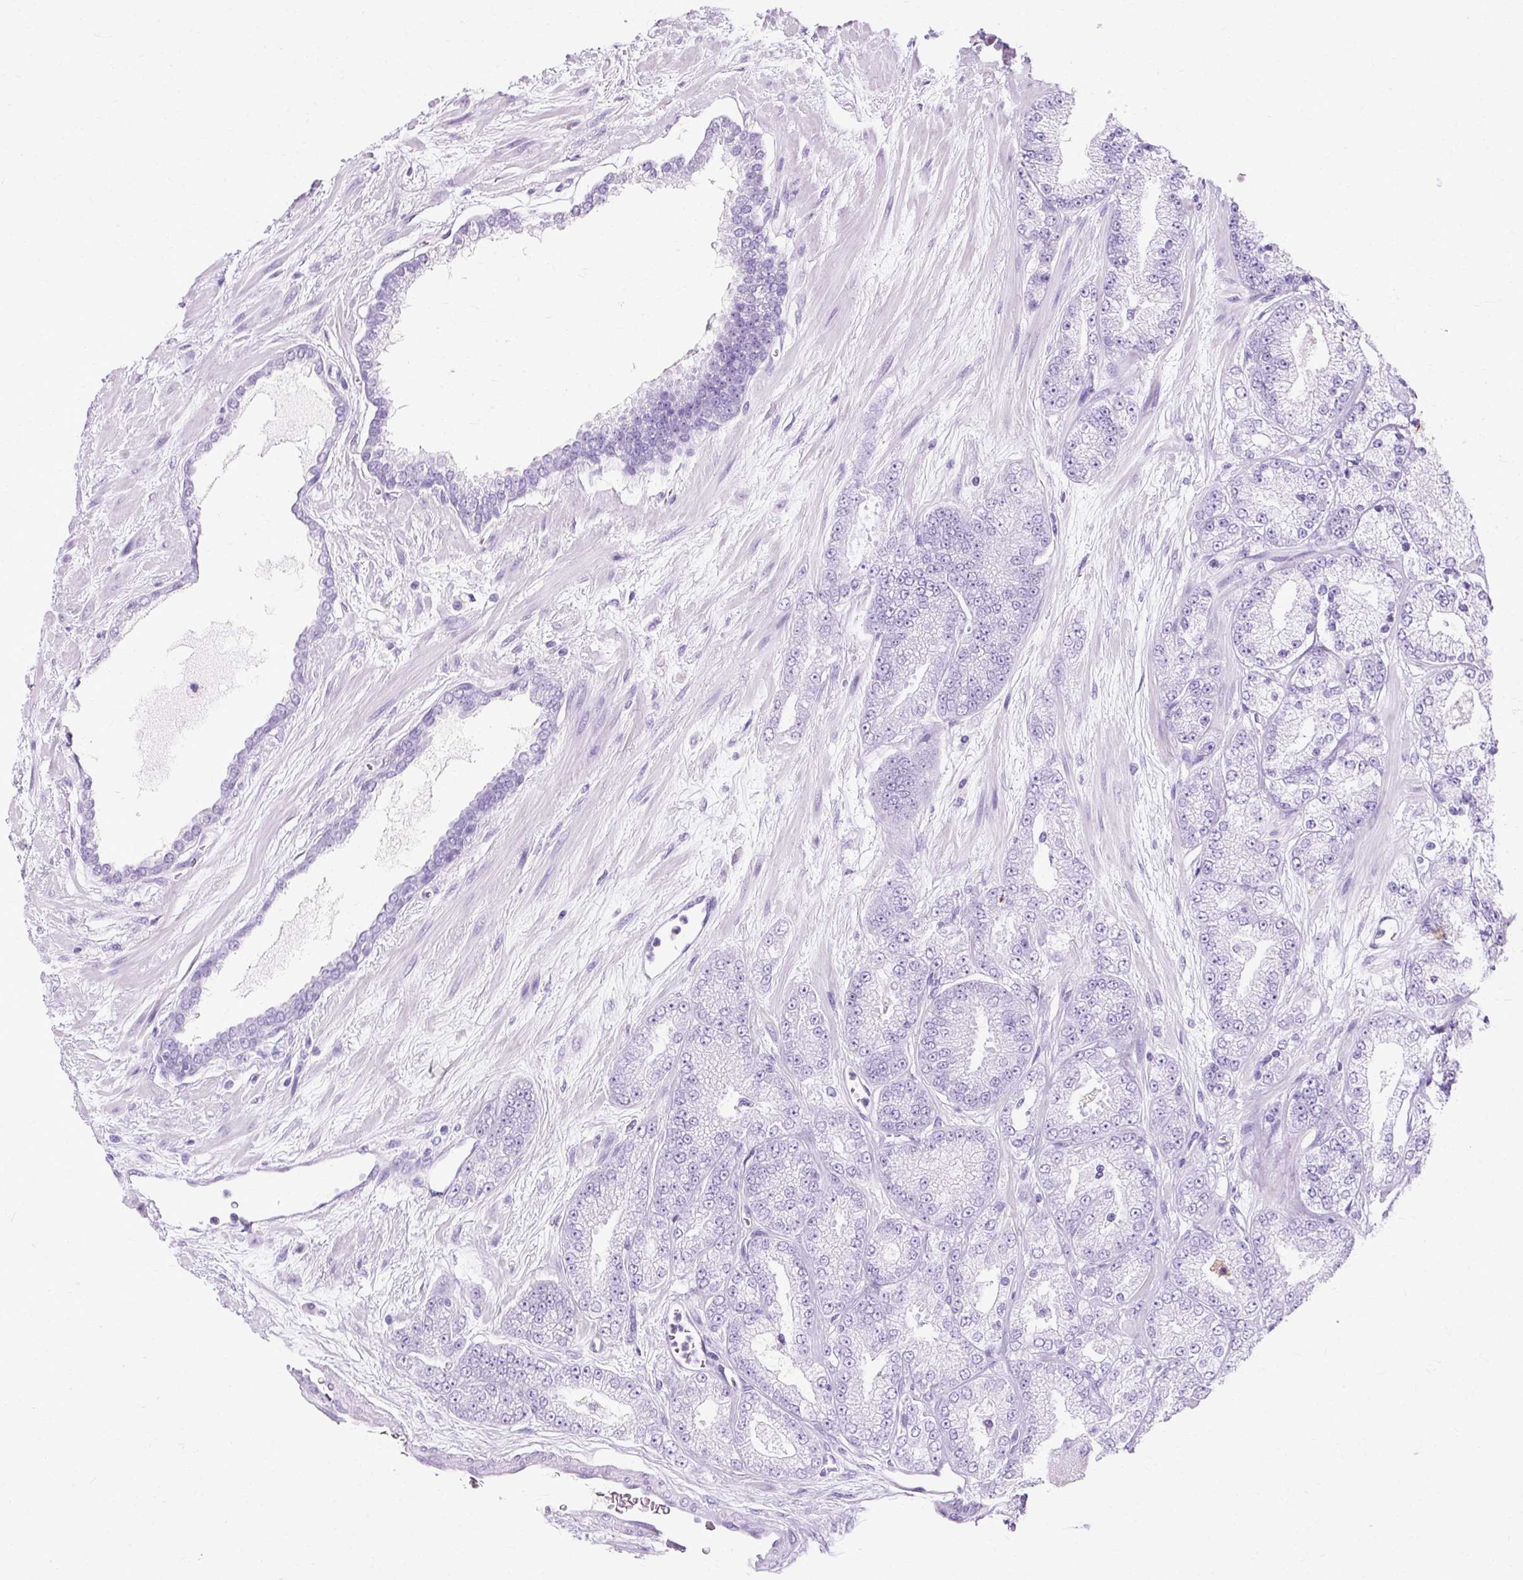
{"staining": {"intensity": "negative", "quantity": "none", "location": "none"}, "tissue": "prostate cancer", "cell_type": "Tumor cells", "image_type": "cancer", "snomed": [{"axis": "morphology", "description": "Adenocarcinoma, High grade"}, {"axis": "topography", "description": "Prostate"}], "caption": "A micrograph of human prostate high-grade adenocarcinoma is negative for staining in tumor cells. The staining is performed using DAB (3,3'-diaminobenzidine) brown chromogen with nuclei counter-stained in using hematoxylin.", "gene": "HSD11B1", "patient": {"sex": "male", "age": 68}}